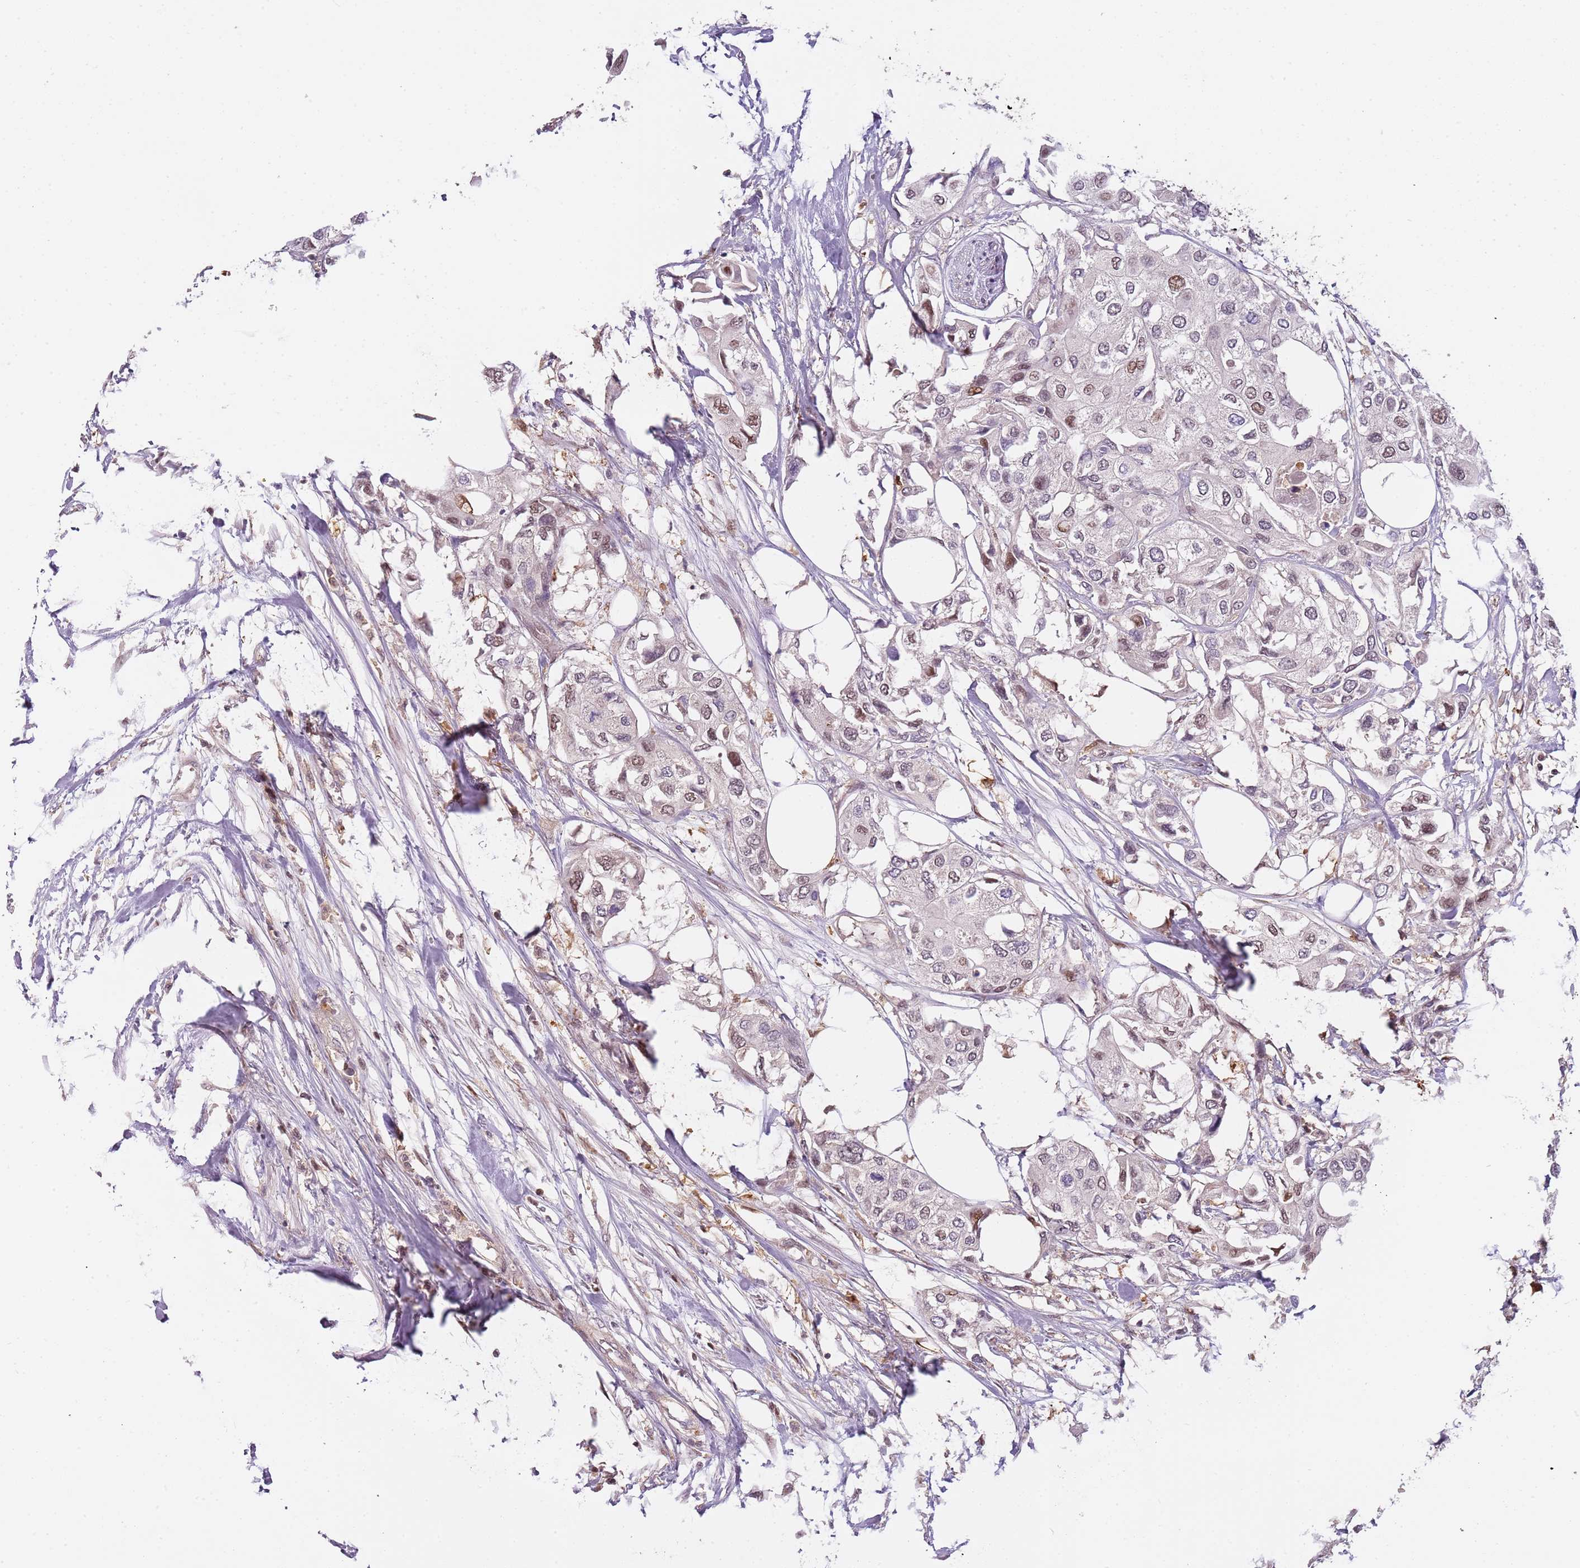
{"staining": {"intensity": "weak", "quantity": "25%-75%", "location": "nuclear"}, "tissue": "urothelial cancer", "cell_type": "Tumor cells", "image_type": "cancer", "snomed": [{"axis": "morphology", "description": "Urothelial carcinoma, High grade"}, {"axis": "topography", "description": "Urinary bladder"}], "caption": "Urothelial cancer tissue shows weak nuclear positivity in approximately 25%-75% of tumor cells (IHC, brightfield microscopy, high magnification).", "gene": "GSTO2", "patient": {"sex": "male", "age": 64}}